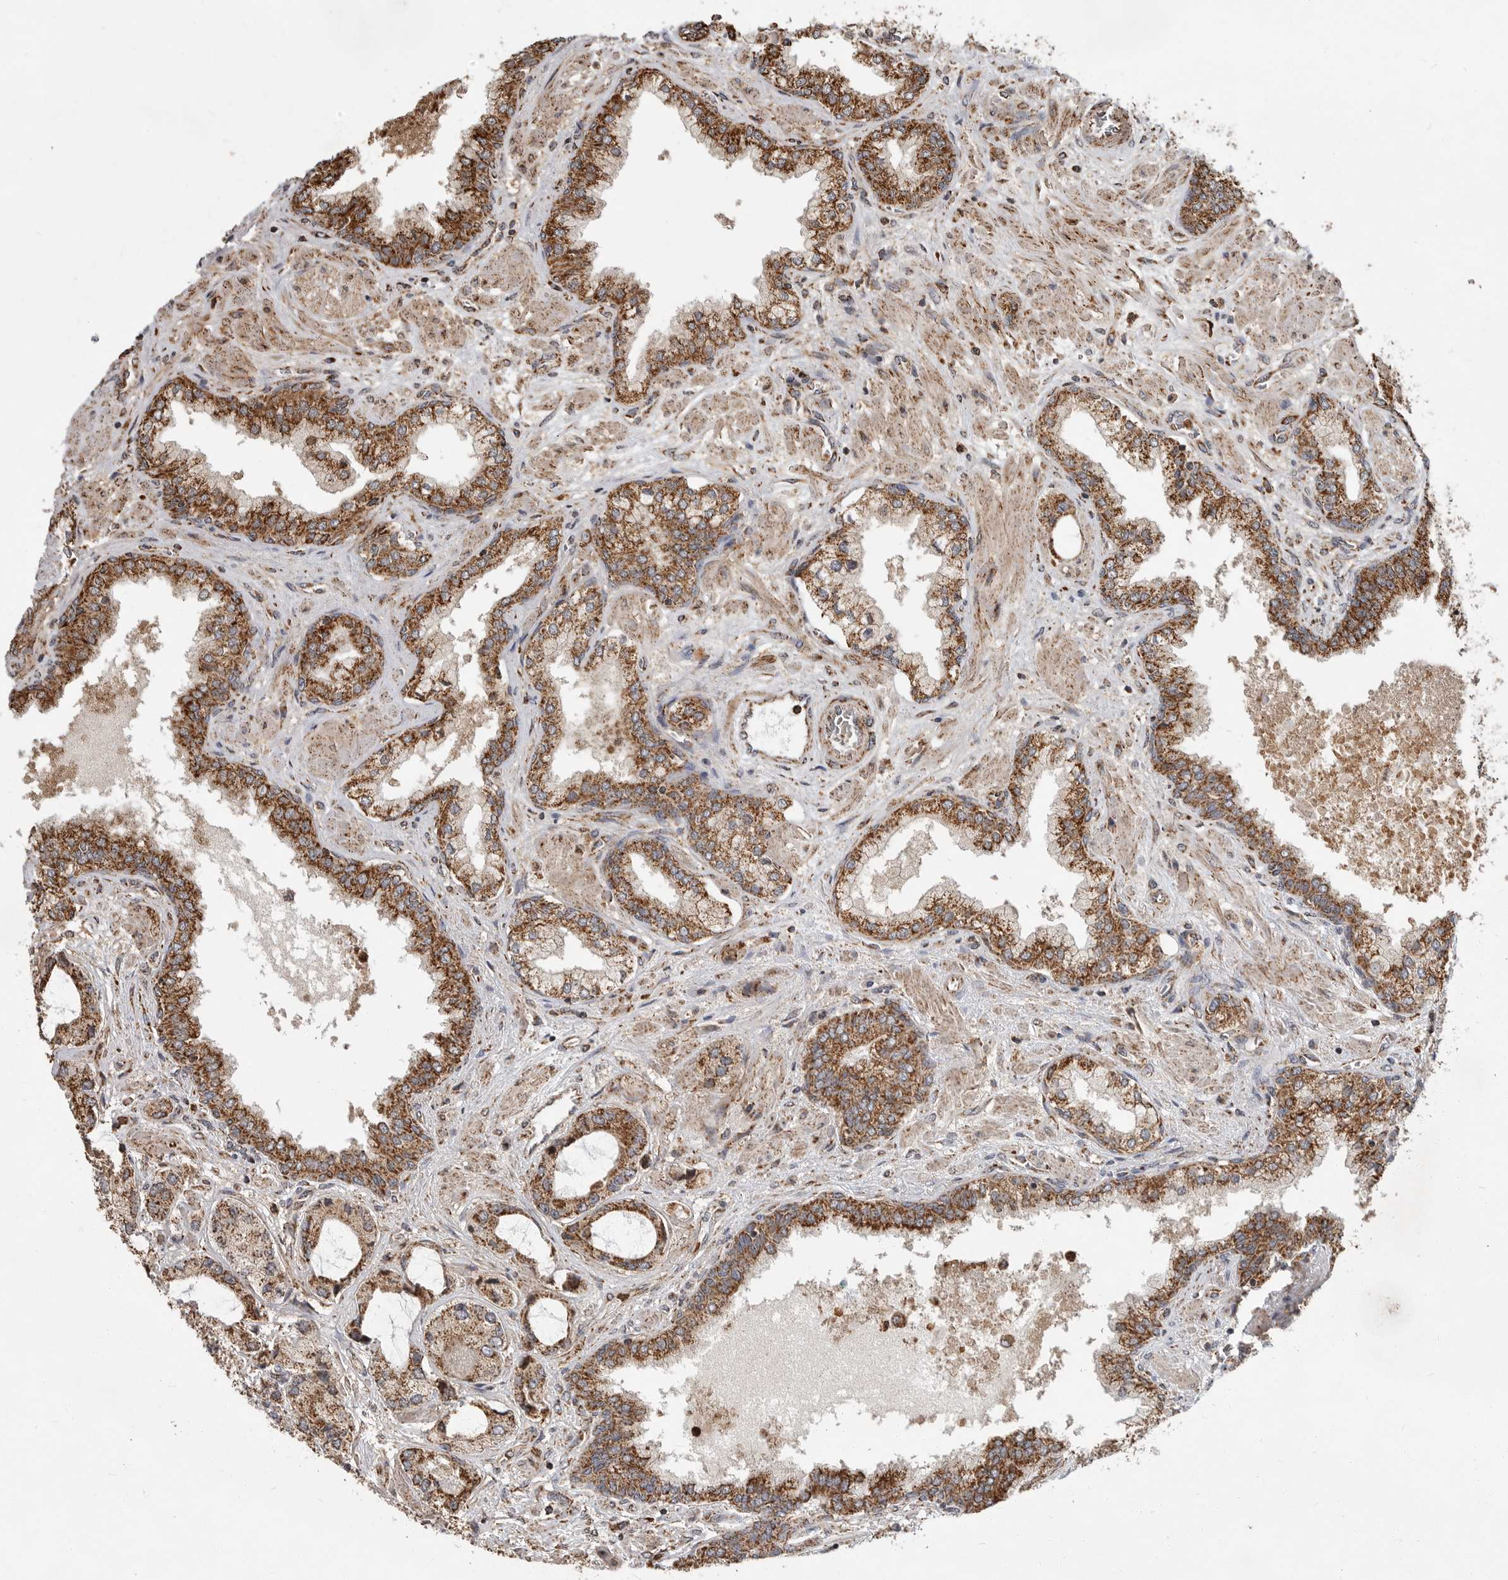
{"staining": {"intensity": "moderate", "quantity": ">75%", "location": "cytoplasmic/membranous"}, "tissue": "prostate cancer", "cell_type": "Tumor cells", "image_type": "cancer", "snomed": [{"axis": "morphology", "description": "Normal tissue, NOS"}, {"axis": "morphology", "description": "Adenocarcinoma, High grade"}, {"axis": "topography", "description": "Prostate"}, {"axis": "topography", "description": "Peripheral nerve tissue"}], "caption": "Immunohistochemistry (IHC) of human prostate high-grade adenocarcinoma demonstrates medium levels of moderate cytoplasmic/membranous positivity in approximately >75% of tumor cells.", "gene": "GCNT2", "patient": {"sex": "male", "age": 59}}